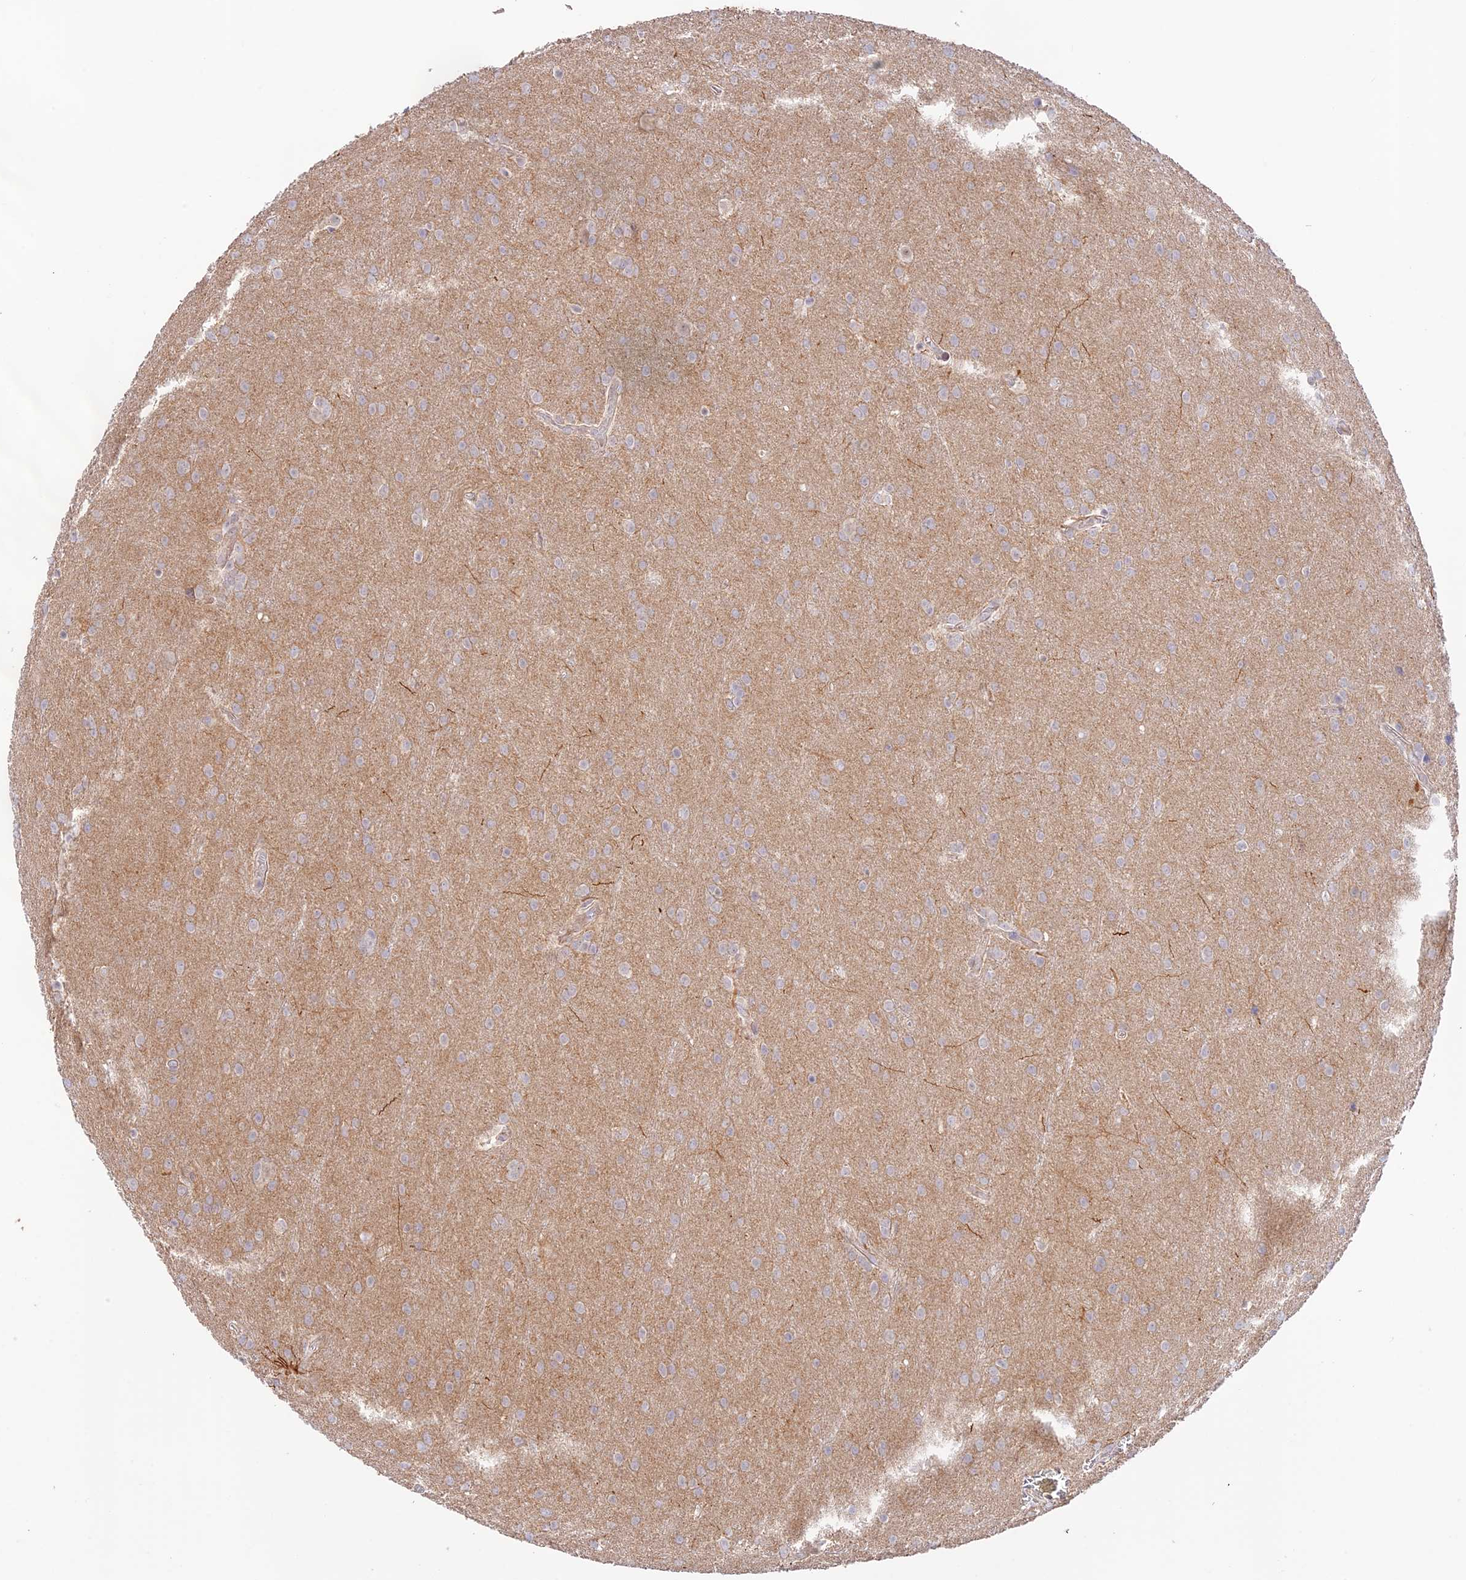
{"staining": {"intensity": "negative", "quantity": "none", "location": "none"}, "tissue": "glioma", "cell_type": "Tumor cells", "image_type": "cancer", "snomed": [{"axis": "morphology", "description": "Glioma, malignant, Low grade"}, {"axis": "topography", "description": "Brain"}], "caption": "A micrograph of human glioma is negative for staining in tumor cells.", "gene": "CAMSAP3", "patient": {"sex": "female", "age": 32}}